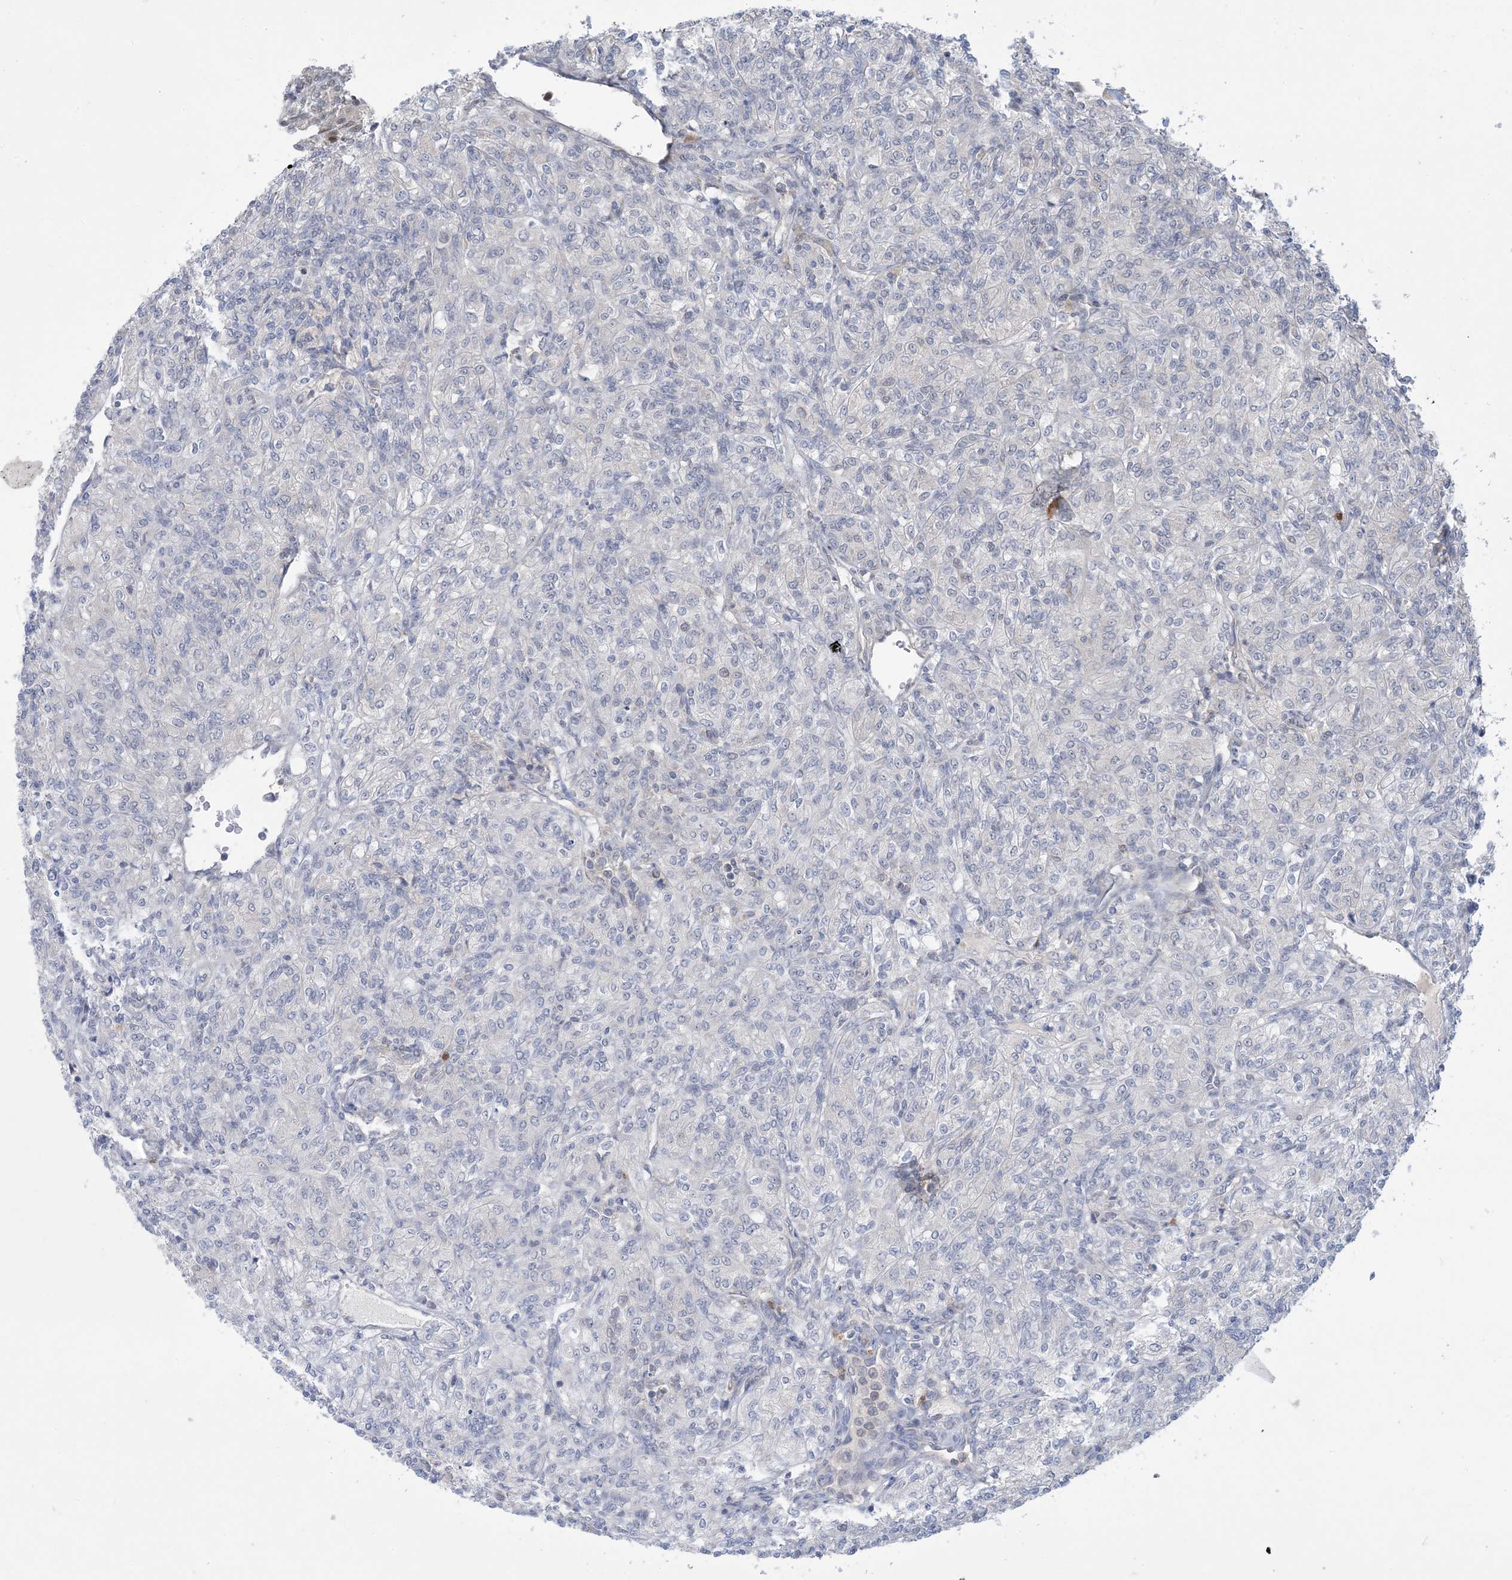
{"staining": {"intensity": "negative", "quantity": "none", "location": "none"}, "tissue": "renal cancer", "cell_type": "Tumor cells", "image_type": "cancer", "snomed": [{"axis": "morphology", "description": "Adenocarcinoma, NOS"}, {"axis": "topography", "description": "Kidney"}], "caption": "Immunohistochemical staining of human renal cancer exhibits no significant expression in tumor cells.", "gene": "TRMT10C", "patient": {"sex": "male", "age": 77}}